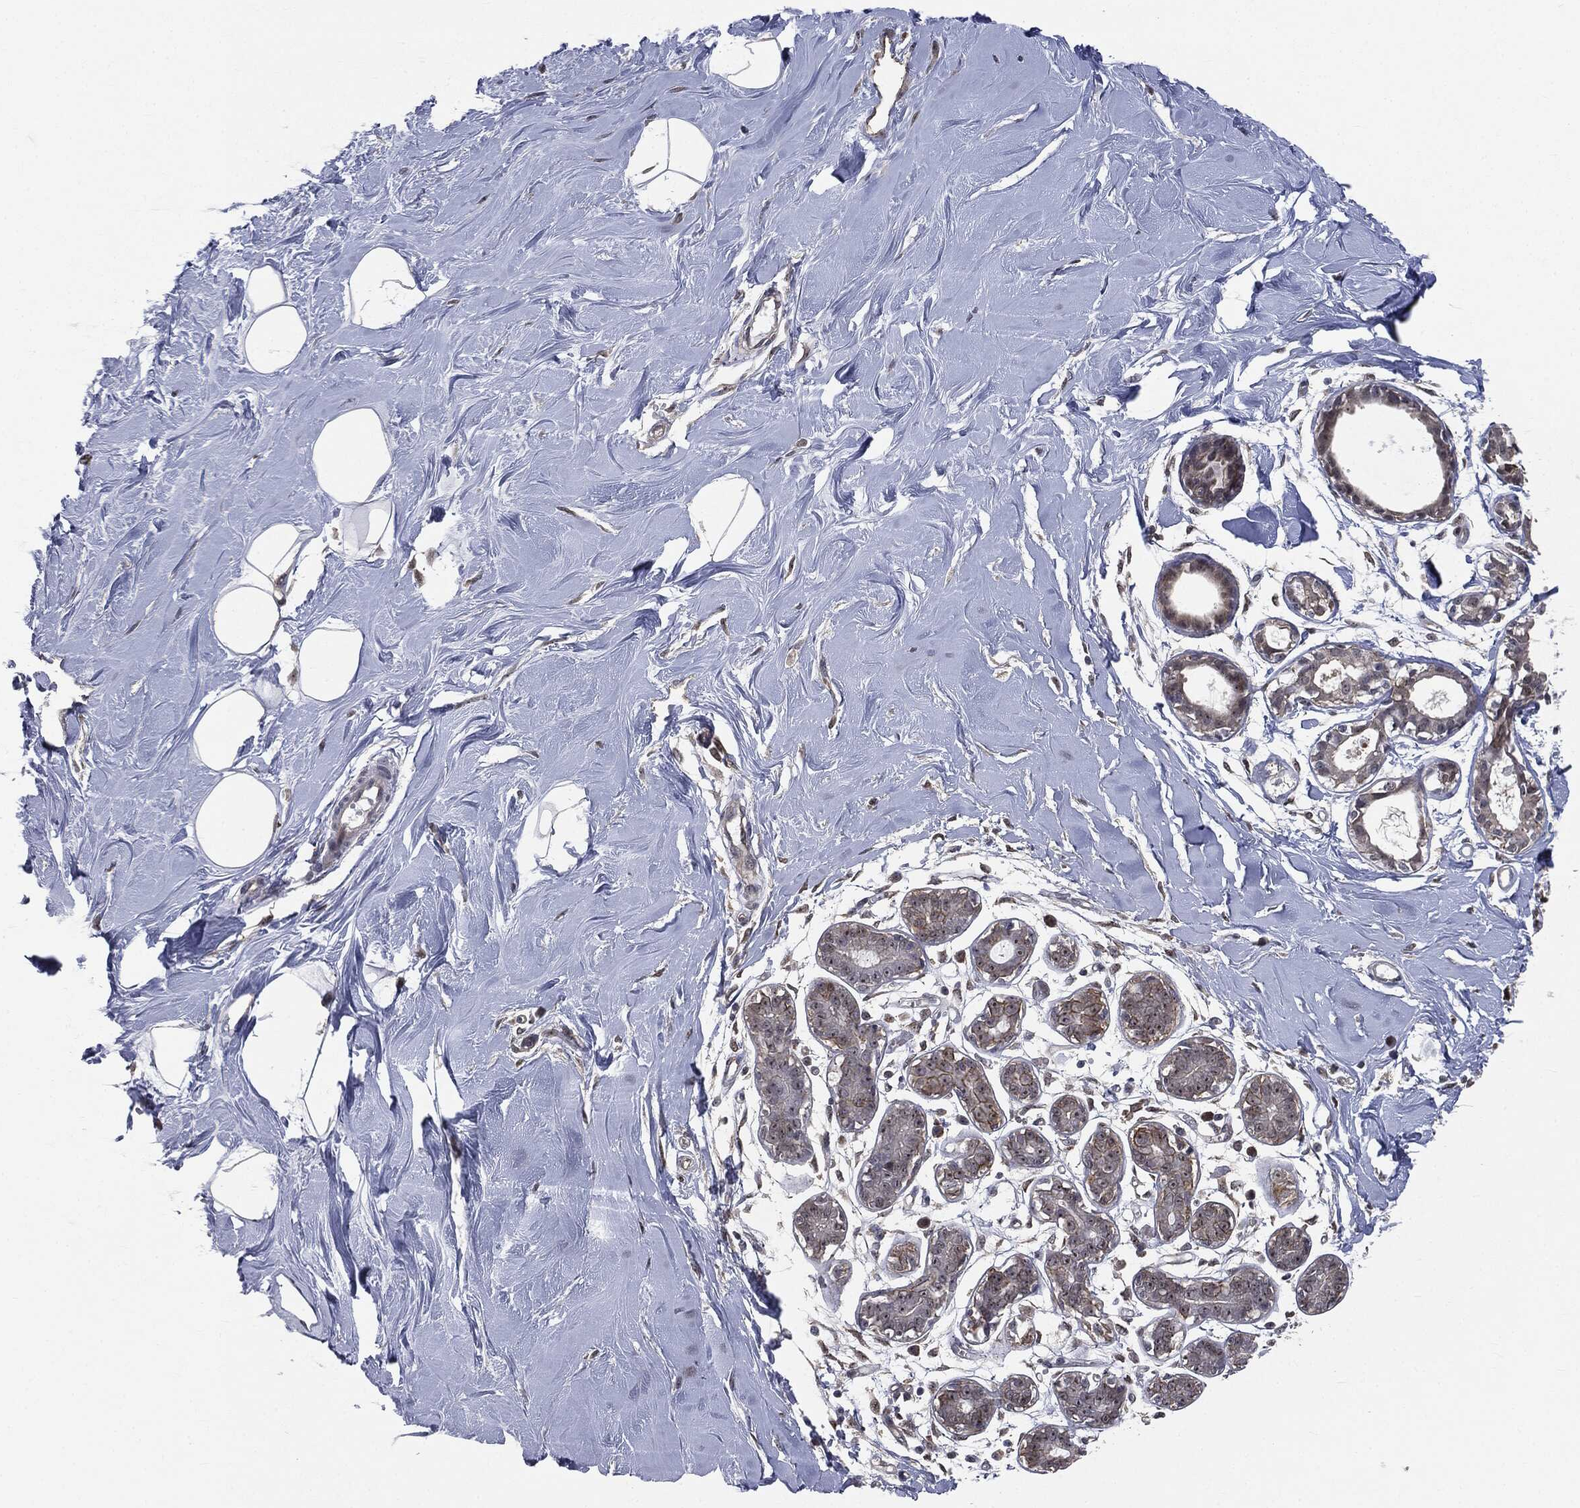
{"staining": {"intensity": "weak", "quantity": "25%-75%", "location": "cytoplasmic/membranous"}, "tissue": "soft tissue", "cell_type": "Fibroblasts", "image_type": "normal", "snomed": [{"axis": "morphology", "description": "Normal tissue, NOS"}, {"axis": "topography", "description": "Breast"}], "caption": "High-power microscopy captured an immunohistochemistry (IHC) histopathology image of unremarkable soft tissue, revealing weak cytoplasmic/membranous positivity in approximately 25%-75% of fibroblasts. (Brightfield microscopy of DAB IHC at high magnification).", "gene": "TRMT1L", "patient": {"sex": "female", "age": 49}}